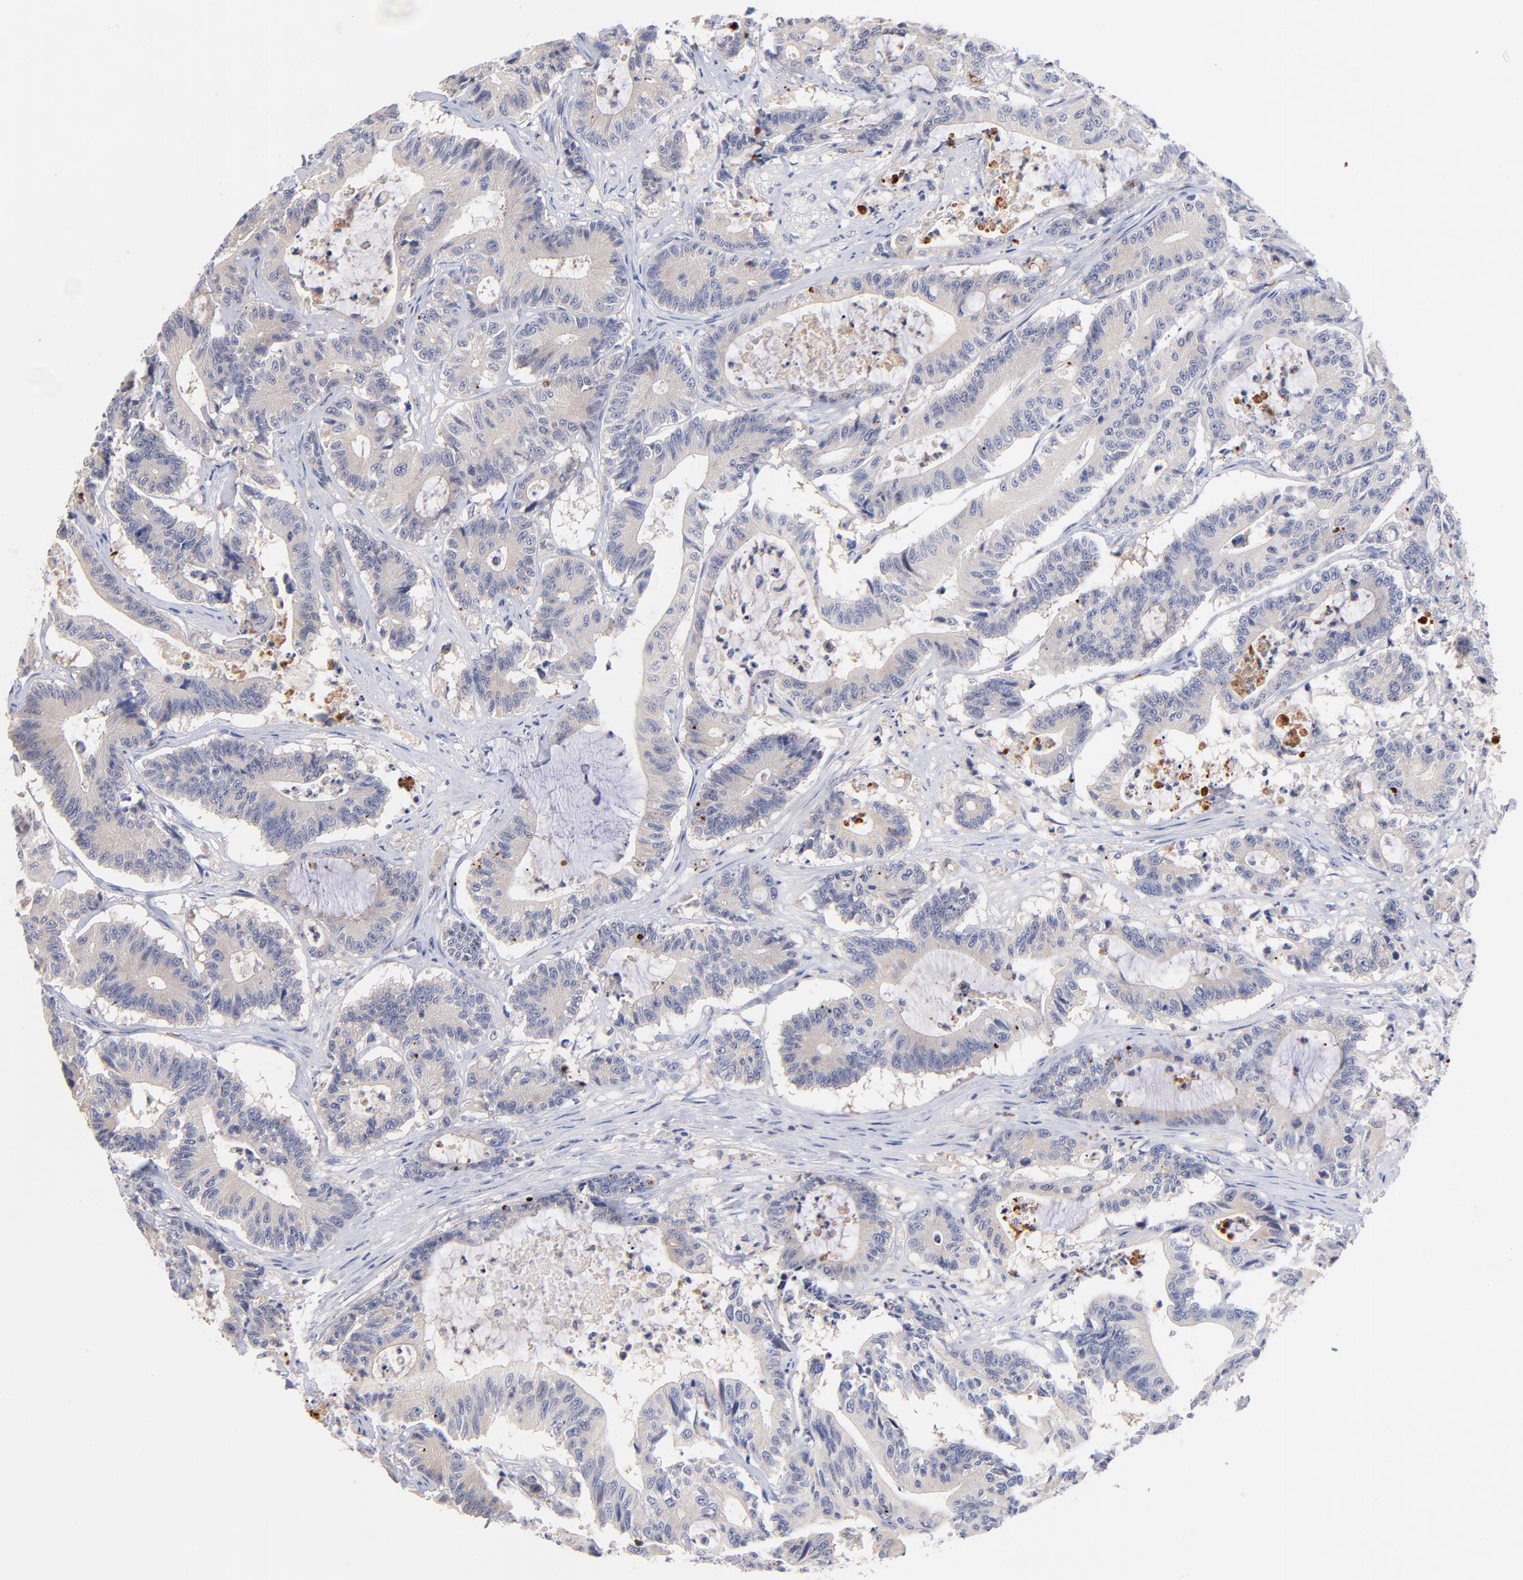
{"staining": {"intensity": "negative", "quantity": "none", "location": "none"}, "tissue": "colorectal cancer", "cell_type": "Tumor cells", "image_type": "cancer", "snomed": [{"axis": "morphology", "description": "Adenocarcinoma, NOS"}, {"axis": "topography", "description": "Colon"}], "caption": "Colorectal adenocarcinoma was stained to show a protein in brown. There is no significant staining in tumor cells.", "gene": "KREMEN2", "patient": {"sex": "female", "age": 84}}